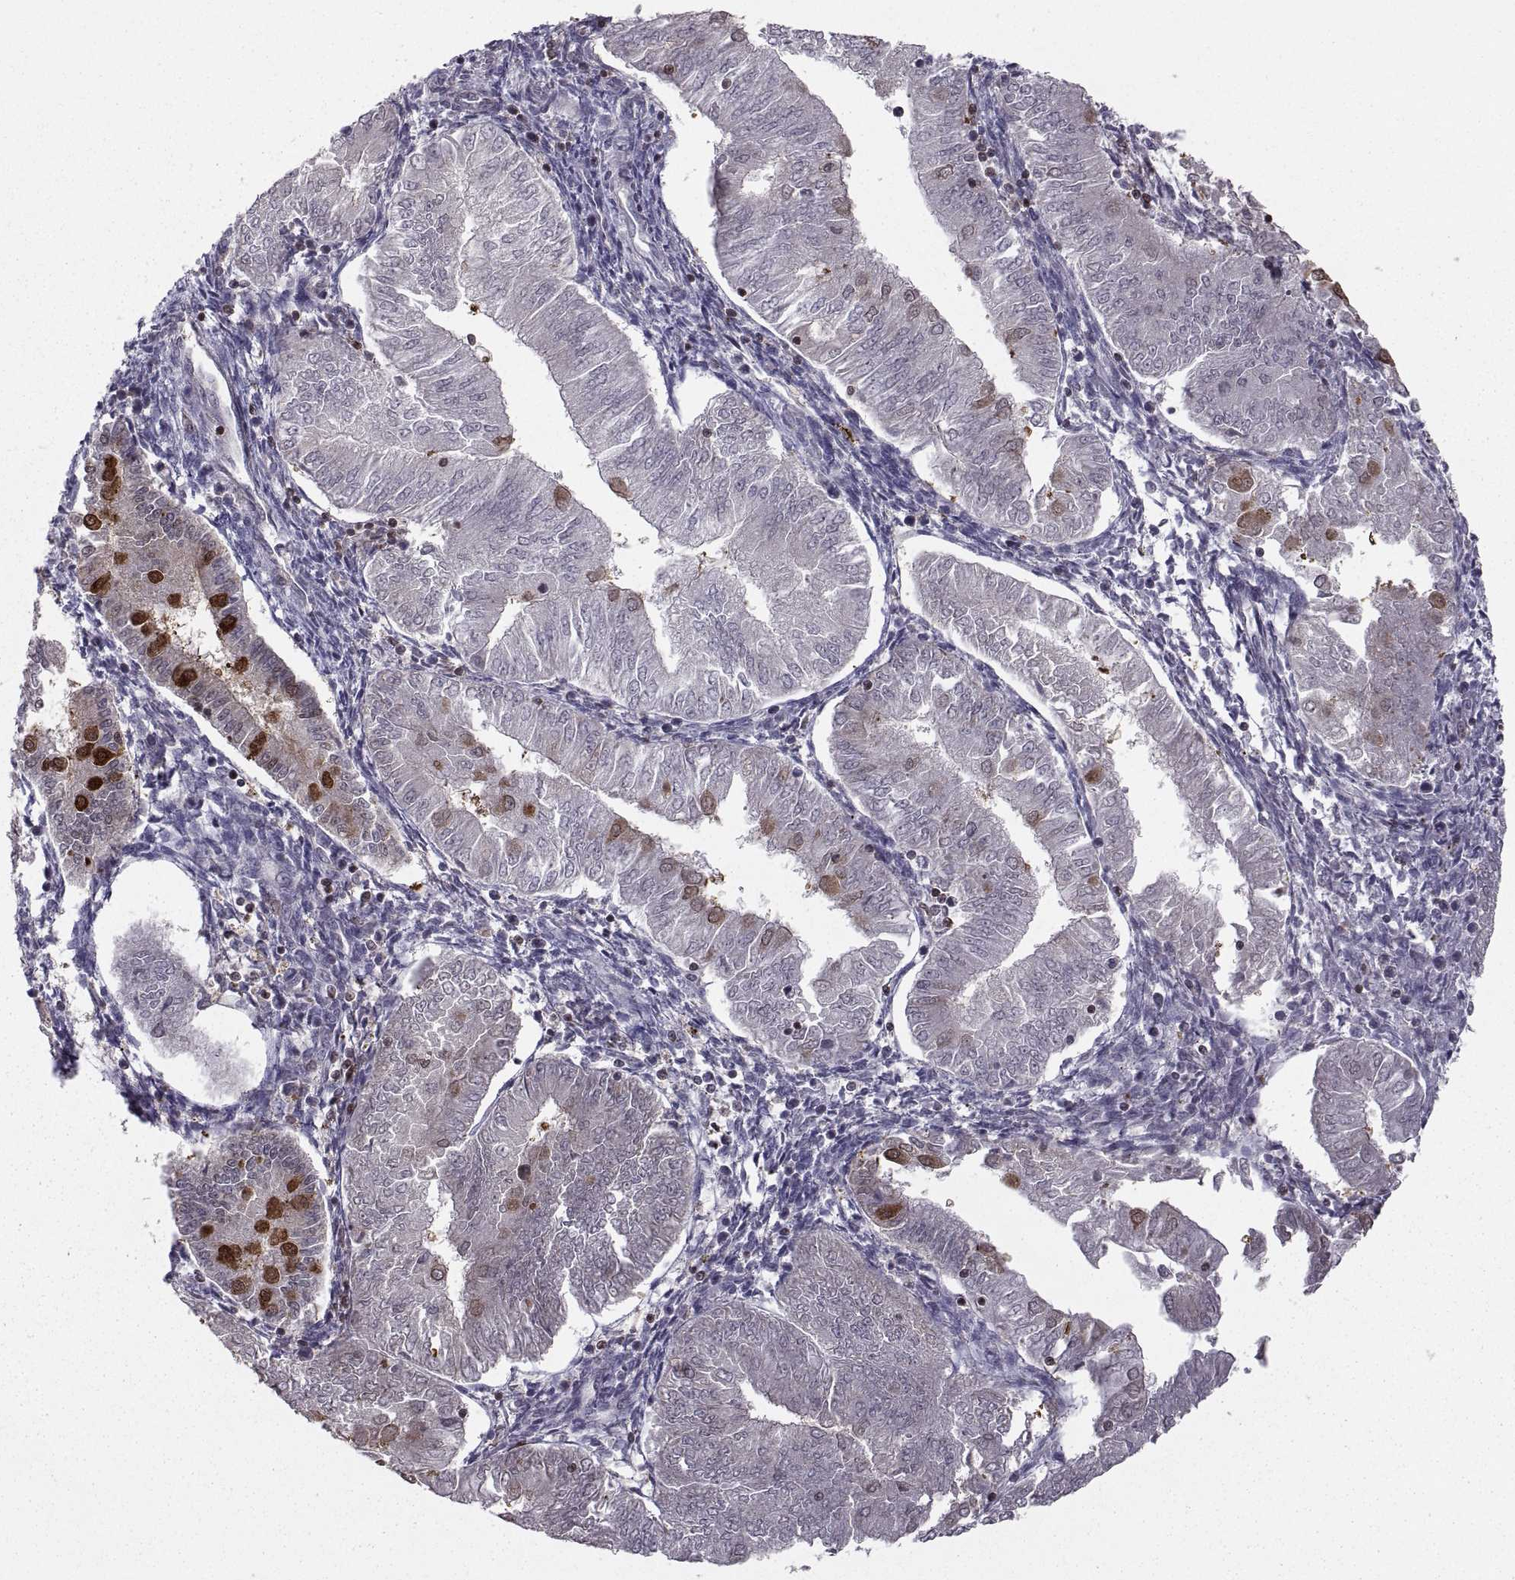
{"staining": {"intensity": "strong", "quantity": "<25%", "location": "cytoplasmic/membranous"}, "tissue": "endometrial cancer", "cell_type": "Tumor cells", "image_type": "cancer", "snomed": [{"axis": "morphology", "description": "Adenocarcinoma, NOS"}, {"axis": "topography", "description": "Endometrium"}], "caption": "Immunohistochemical staining of human adenocarcinoma (endometrial) reveals medium levels of strong cytoplasmic/membranous protein positivity in approximately <25% of tumor cells.", "gene": "EZR", "patient": {"sex": "female", "age": 53}}